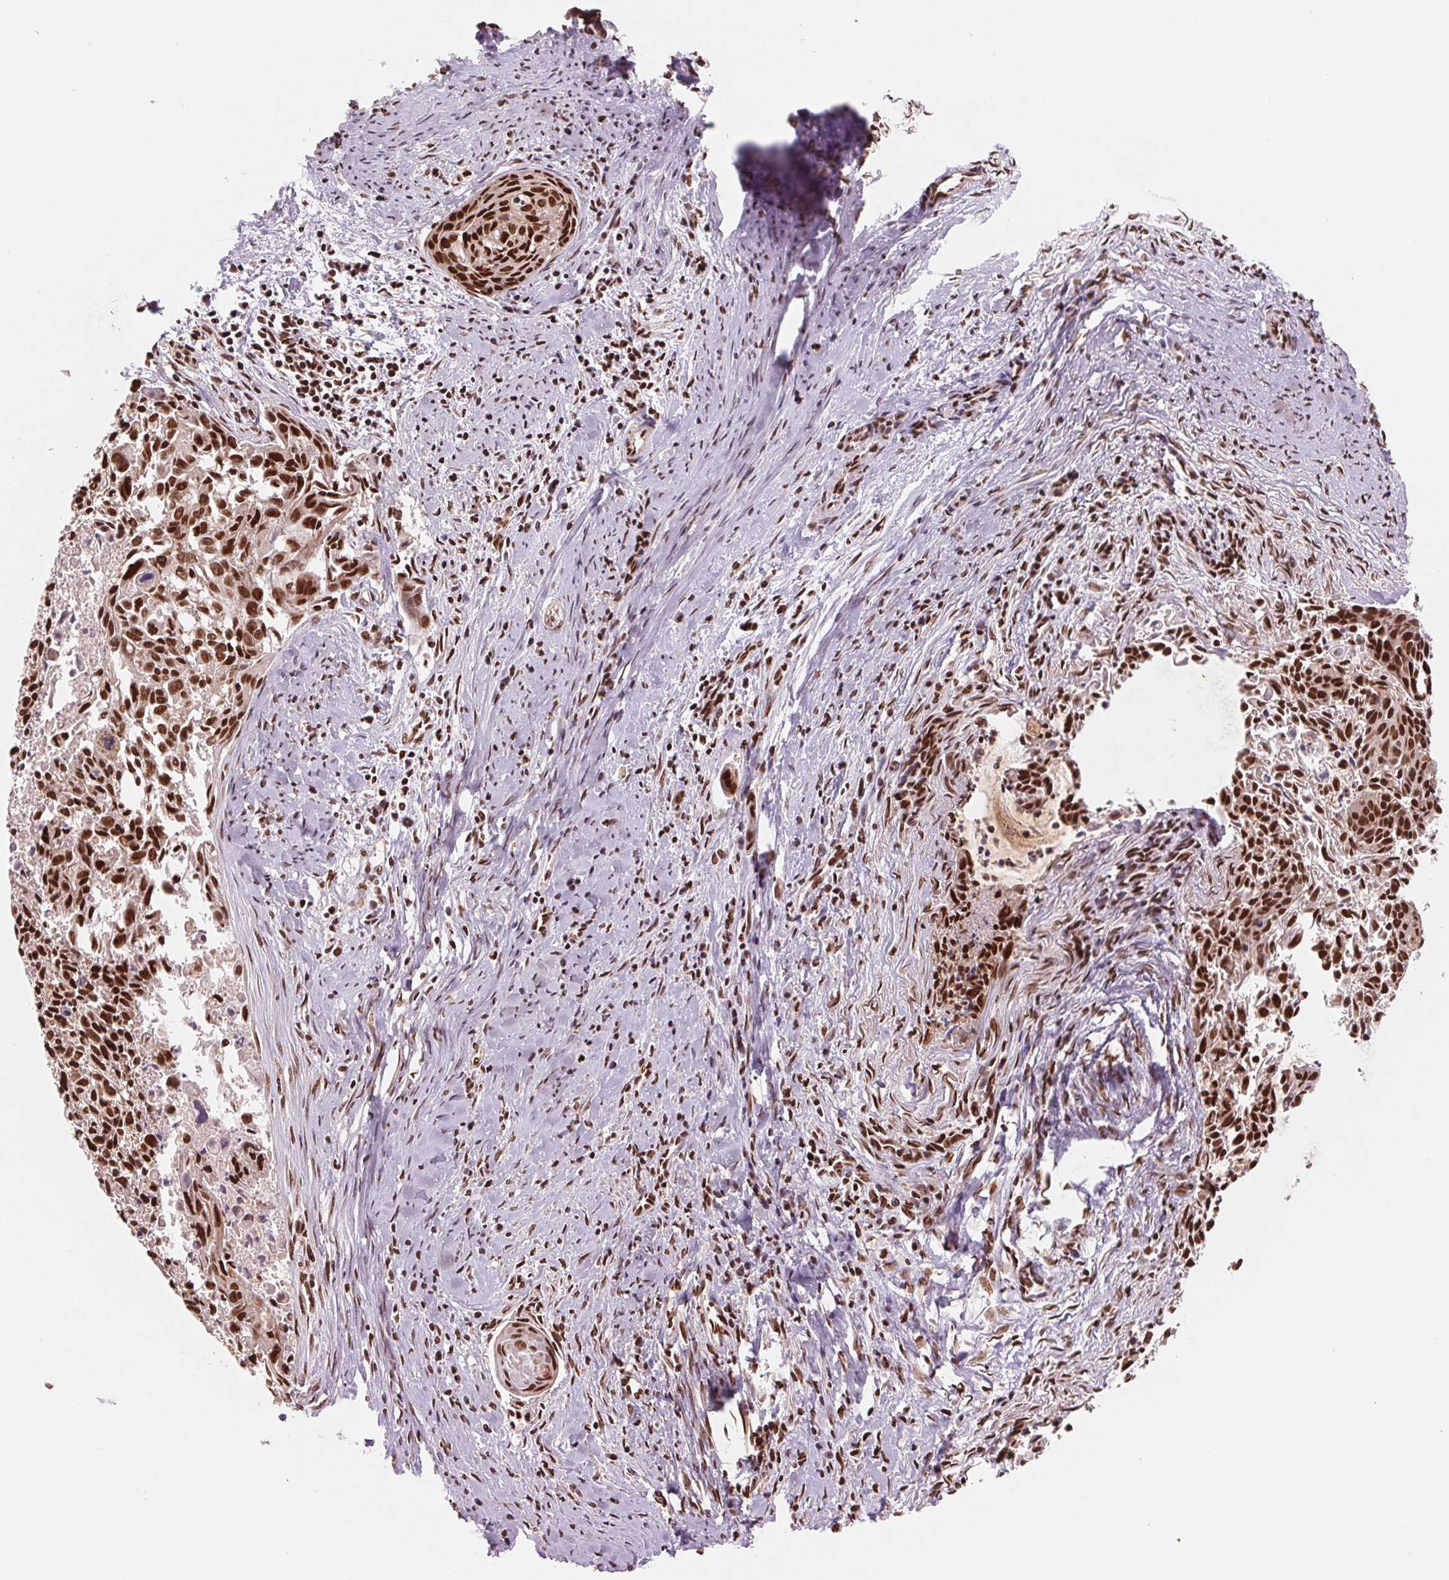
{"staining": {"intensity": "strong", "quantity": ">75%", "location": "nuclear"}, "tissue": "cervical cancer", "cell_type": "Tumor cells", "image_type": "cancer", "snomed": [{"axis": "morphology", "description": "Squamous cell carcinoma, NOS"}, {"axis": "topography", "description": "Cervix"}], "caption": "Immunohistochemical staining of squamous cell carcinoma (cervical) displays high levels of strong nuclear protein expression in approximately >75% of tumor cells. (IHC, brightfield microscopy, high magnification).", "gene": "TTLL9", "patient": {"sex": "female", "age": 55}}